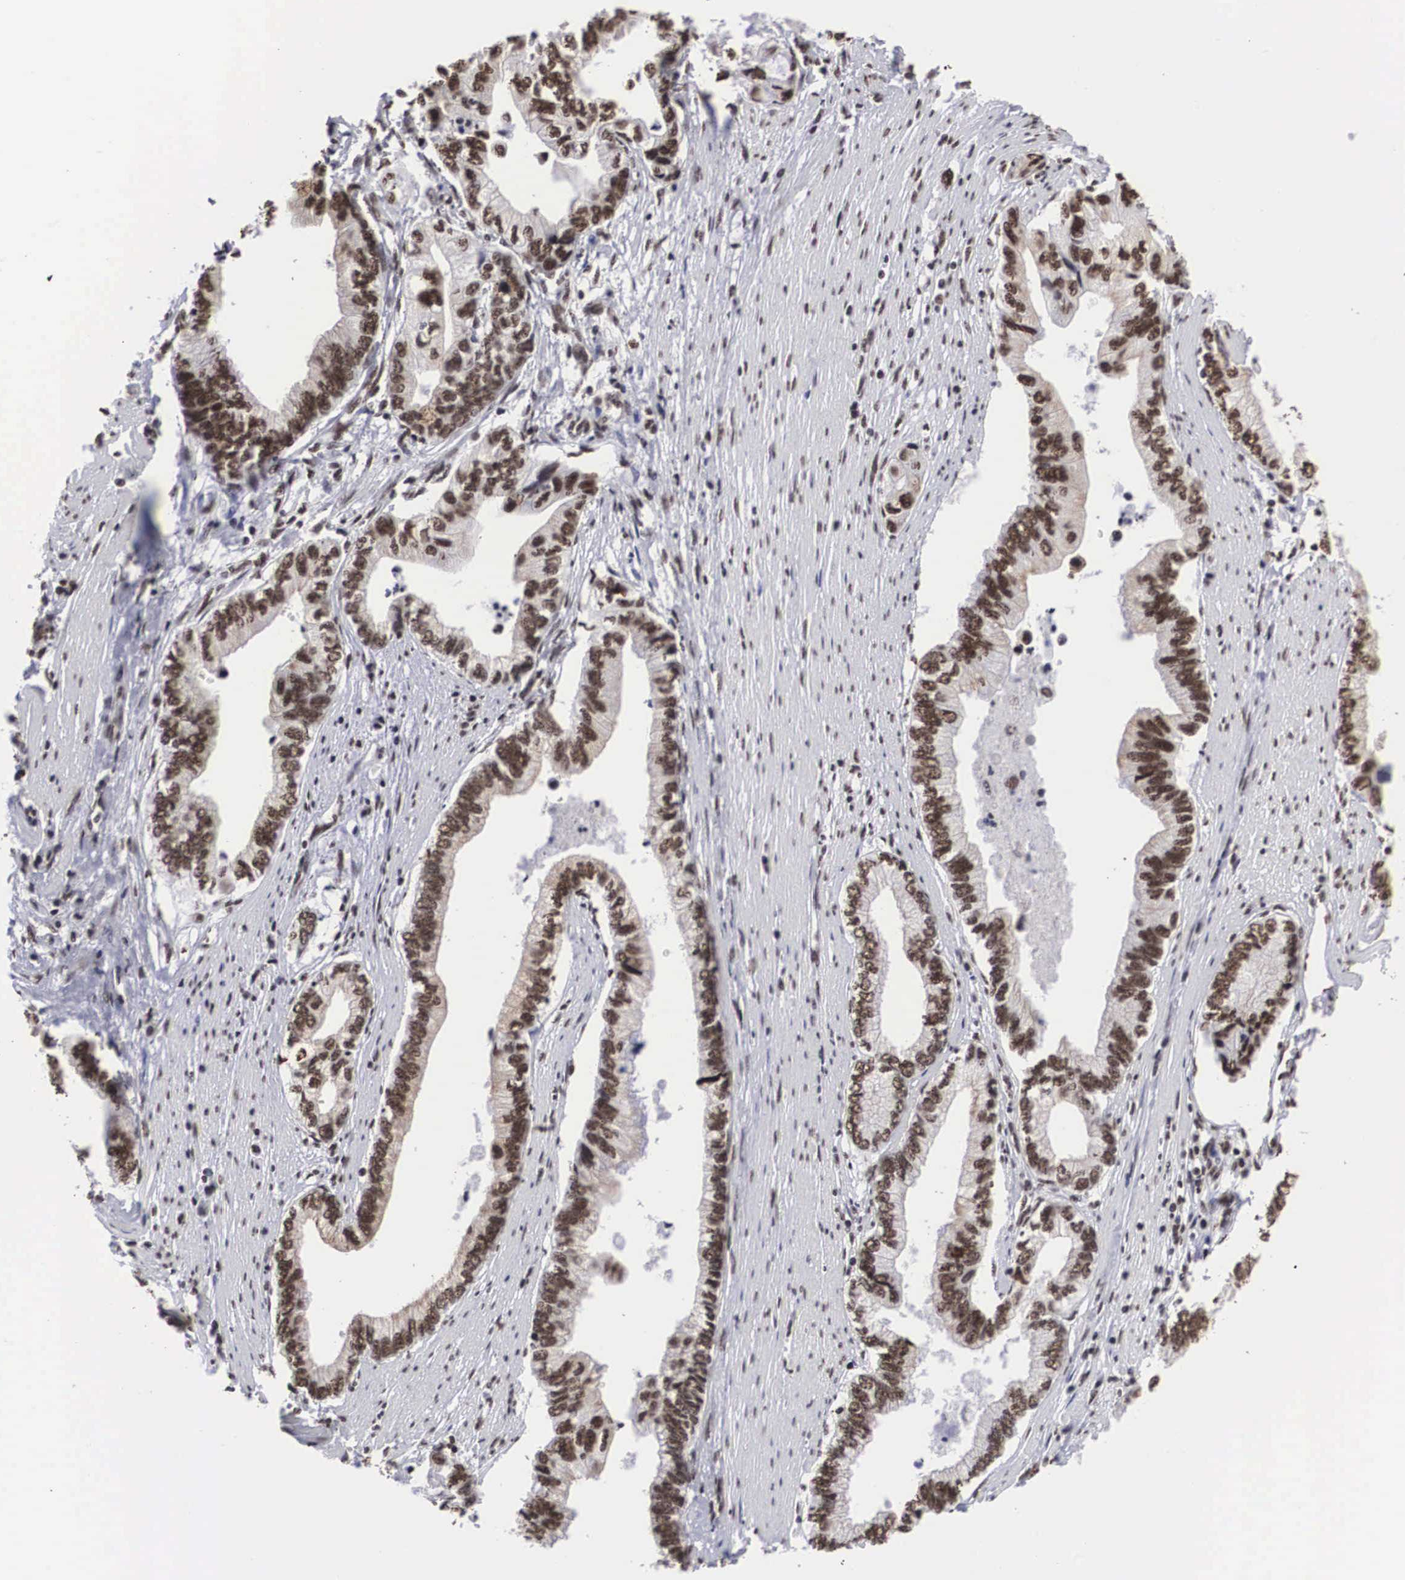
{"staining": {"intensity": "moderate", "quantity": ">75%", "location": "nuclear"}, "tissue": "pancreatic cancer", "cell_type": "Tumor cells", "image_type": "cancer", "snomed": [{"axis": "morphology", "description": "Adenocarcinoma, NOS"}, {"axis": "topography", "description": "Pancreas"}, {"axis": "topography", "description": "Stomach, upper"}], "caption": "Pancreatic cancer tissue demonstrates moderate nuclear expression in about >75% of tumor cells, visualized by immunohistochemistry. Using DAB (brown) and hematoxylin (blue) stains, captured at high magnification using brightfield microscopy.", "gene": "ACIN1", "patient": {"sex": "male", "age": 77}}